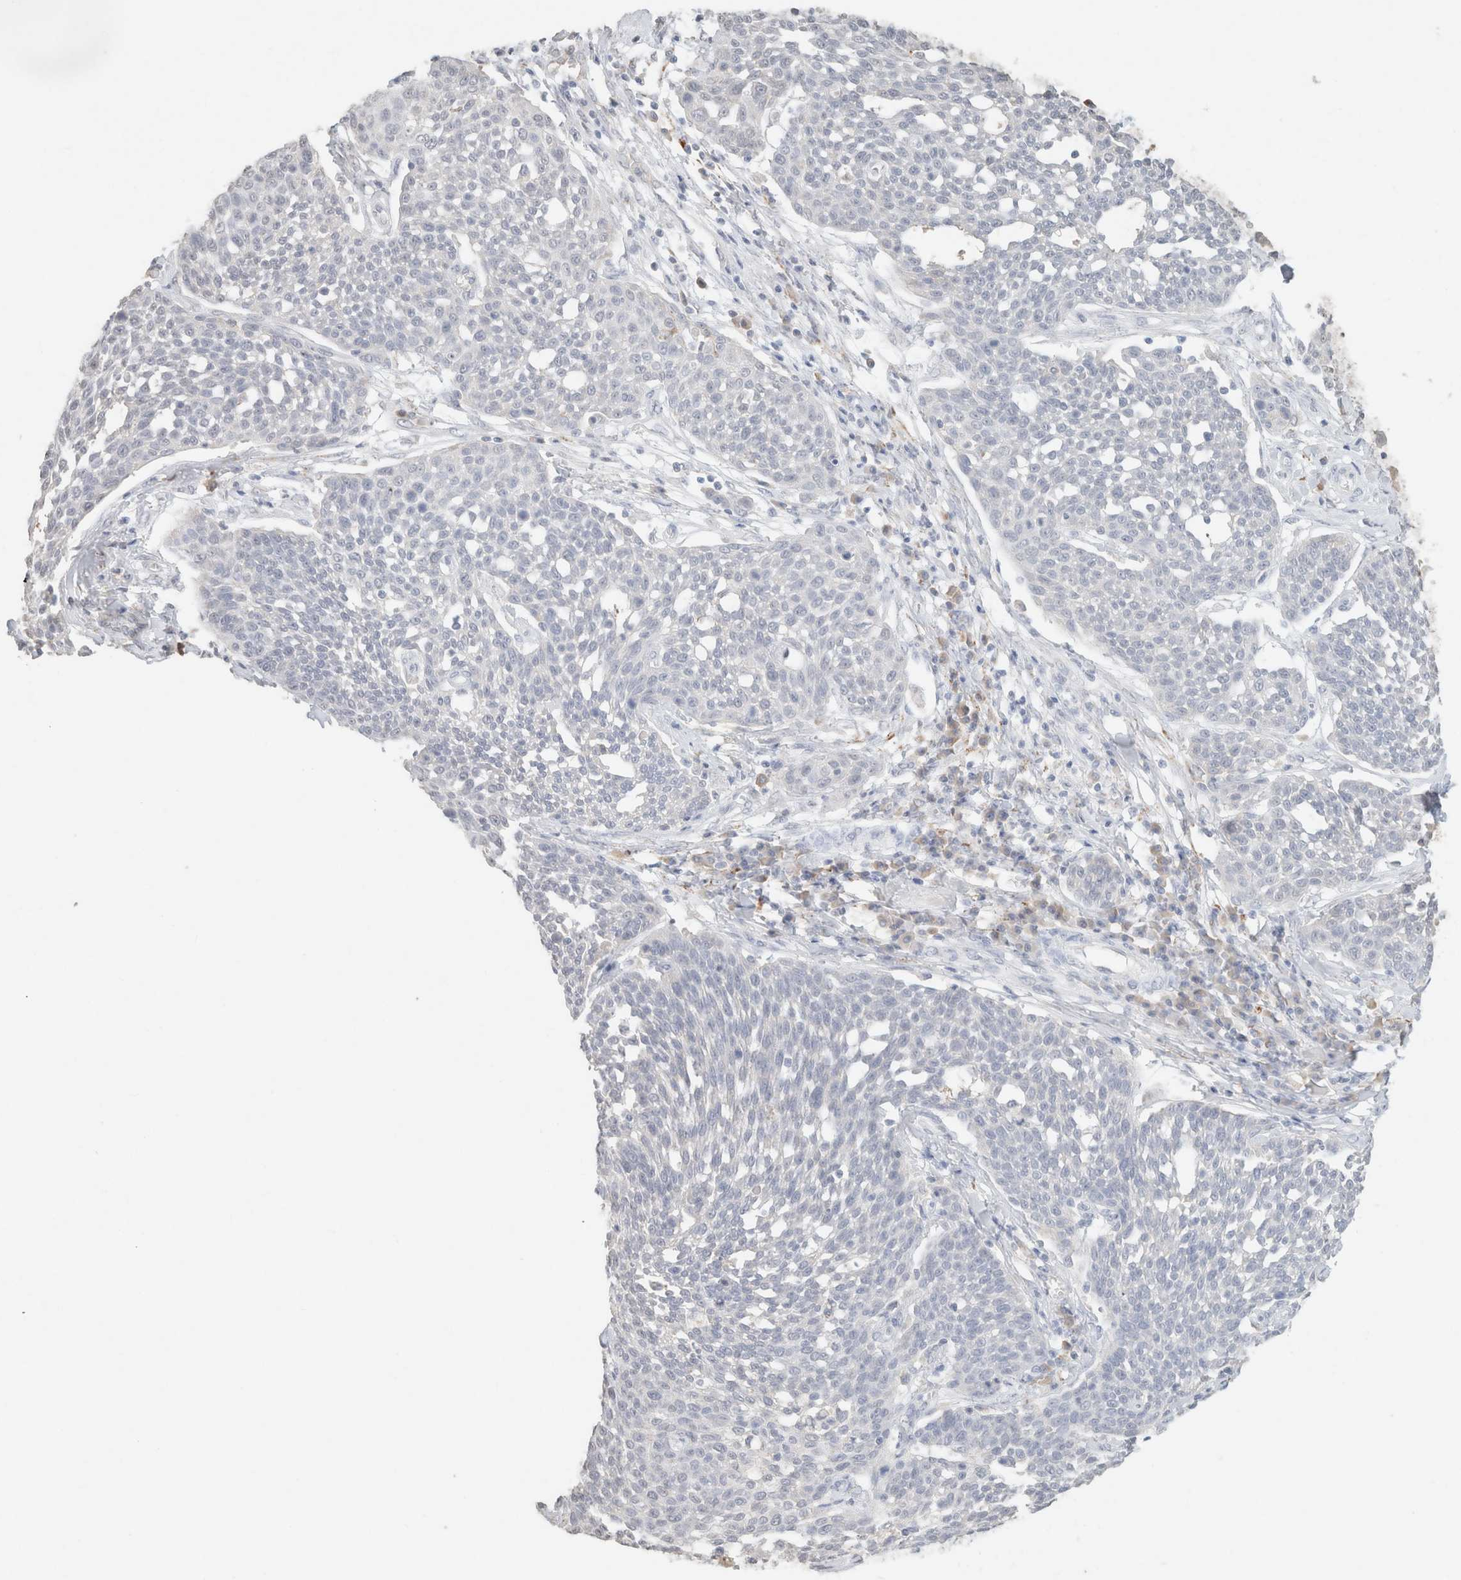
{"staining": {"intensity": "negative", "quantity": "none", "location": "none"}, "tissue": "cervical cancer", "cell_type": "Tumor cells", "image_type": "cancer", "snomed": [{"axis": "morphology", "description": "Squamous cell carcinoma, NOS"}, {"axis": "topography", "description": "Cervix"}], "caption": "IHC histopathology image of neoplastic tissue: human cervical cancer stained with DAB displays no significant protein expression in tumor cells.", "gene": "CPA1", "patient": {"sex": "female", "age": 34}}